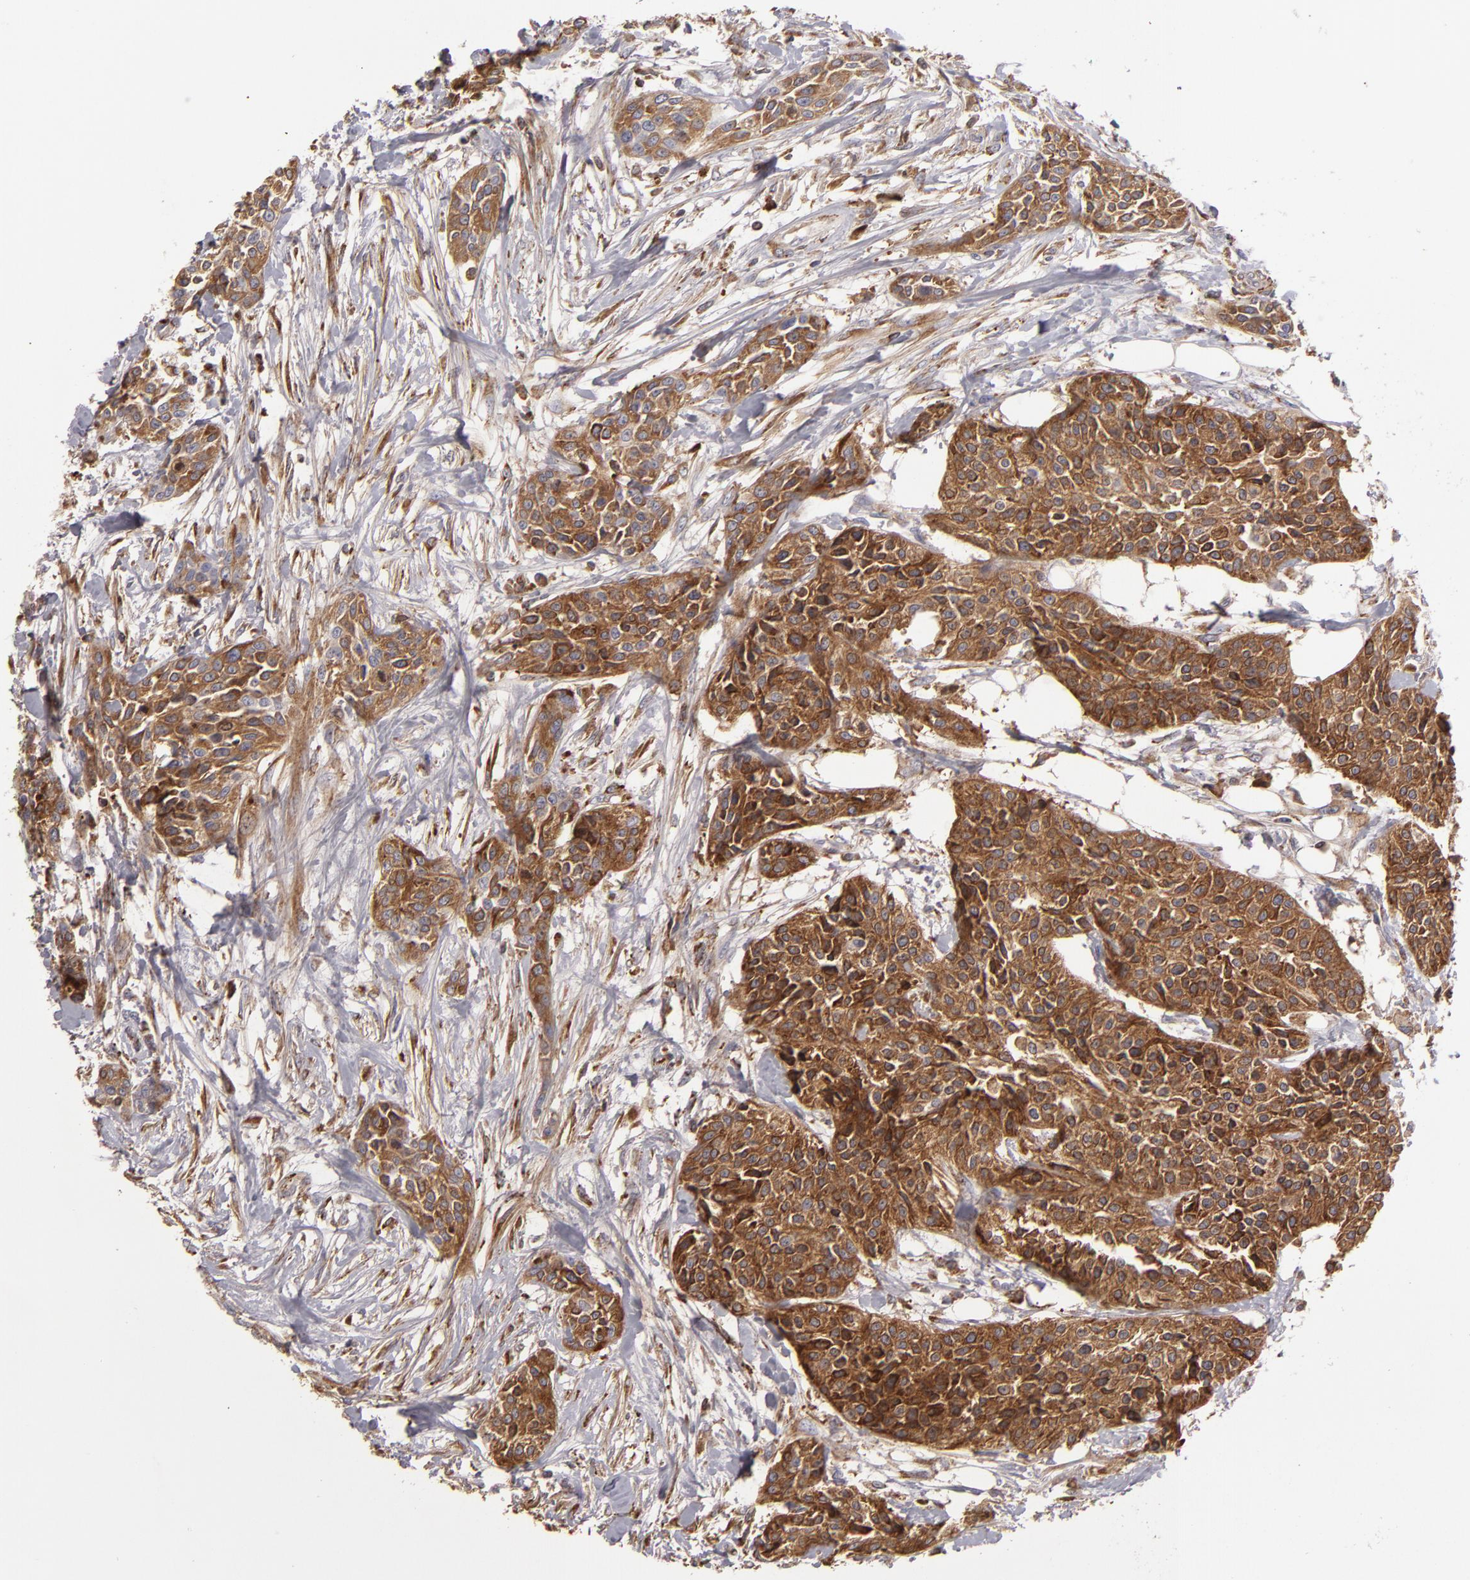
{"staining": {"intensity": "strong", "quantity": ">75%", "location": "cytoplasmic/membranous"}, "tissue": "urothelial cancer", "cell_type": "Tumor cells", "image_type": "cancer", "snomed": [{"axis": "morphology", "description": "Urothelial carcinoma, High grade"}, {"axis": "topography", "description": "Urinary bladder"}], "caption": "DAB (3,3'-diaminobenzidine) immunohistochemical staining of high-grade urothelial carcinoma exhibits strong cytoplasmic/membranous protein expression in about >75% of tumor cells. (Brightfield microscopy of DAB IHC at high magnification).", "gene": "CFB", "patient": {"sex": "male", "age": 56}}